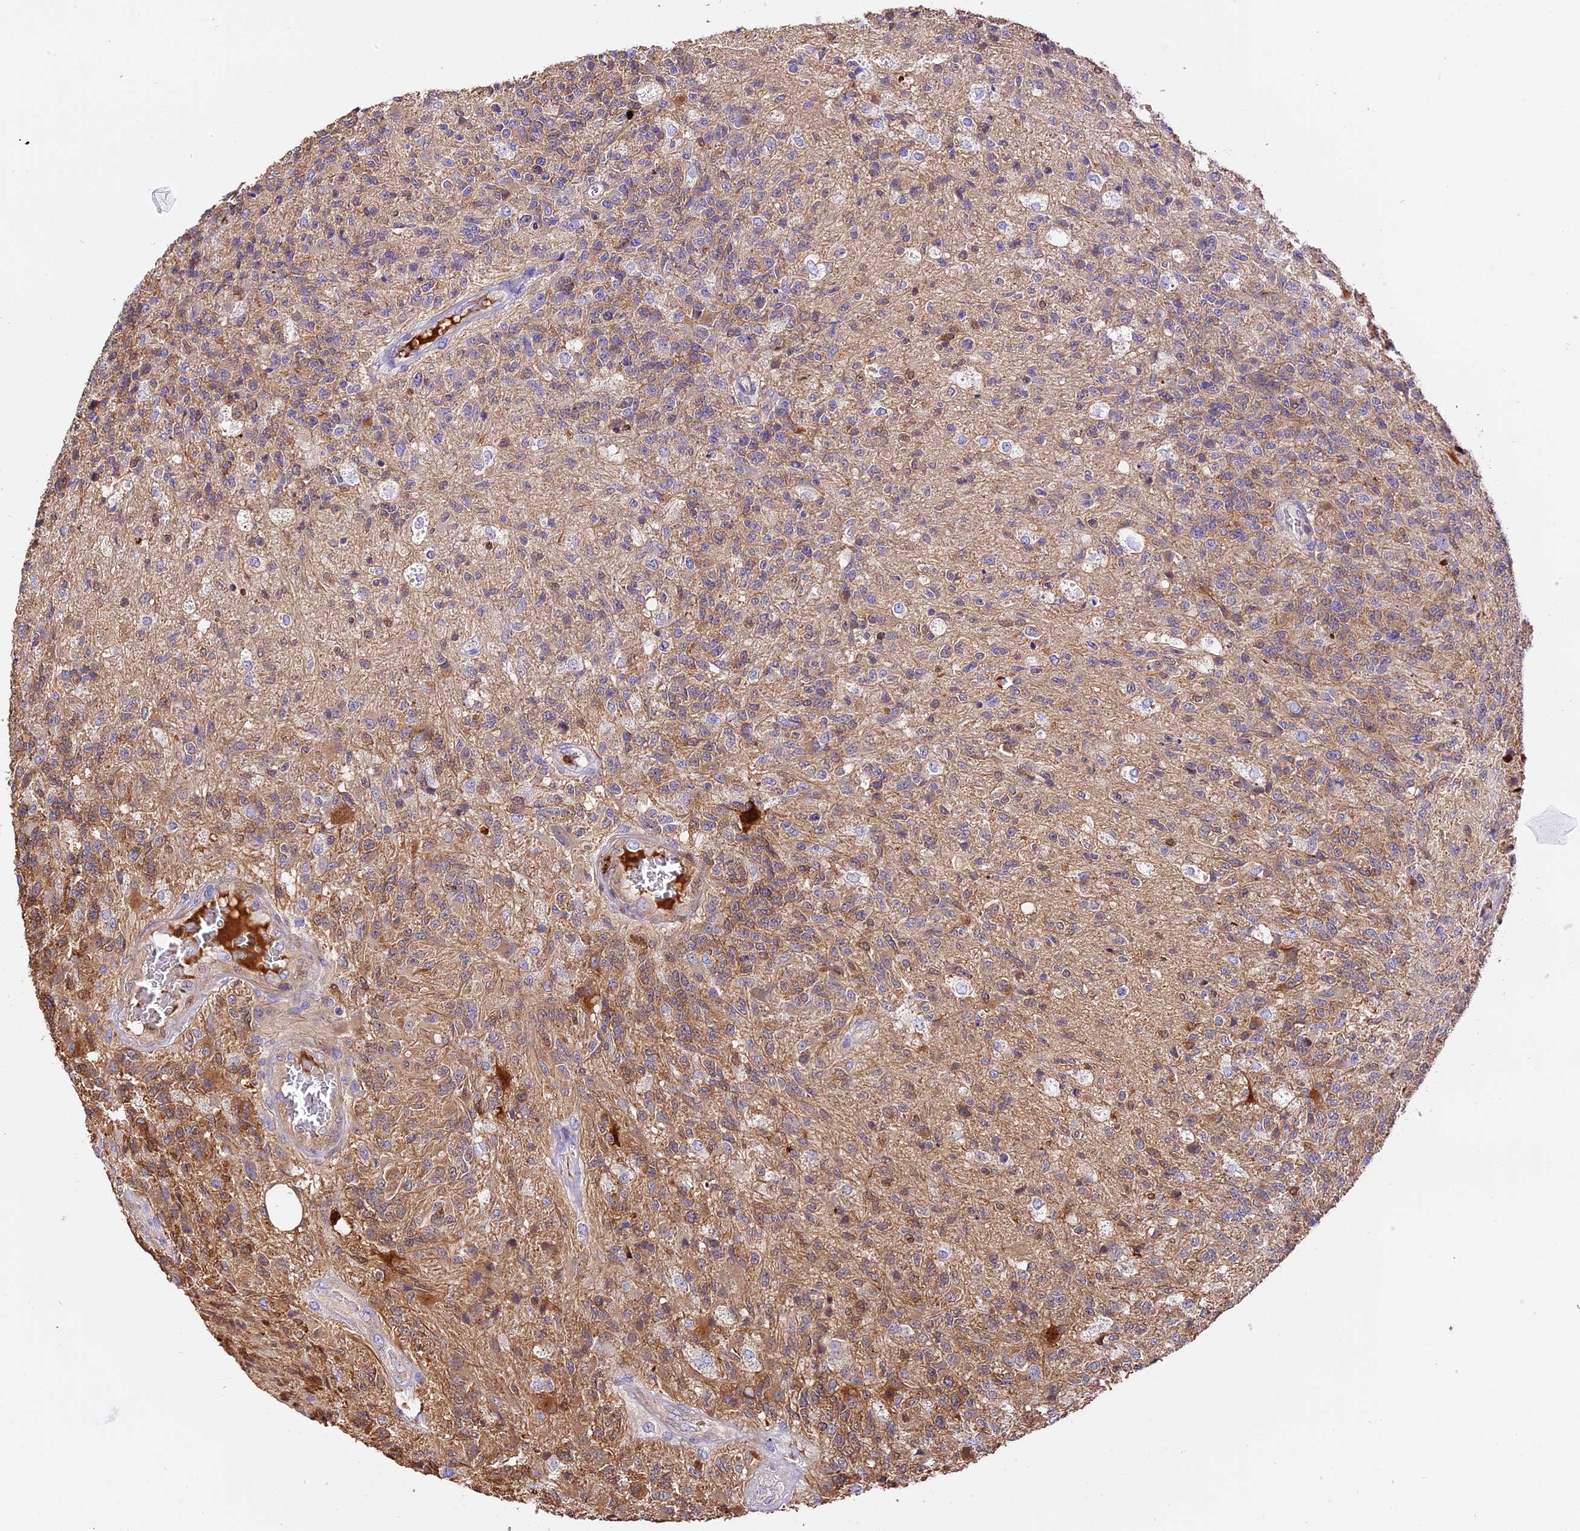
{"staining": {"intensity": "moderate", "quantity": "<25%", "location": "cytoplasmic/membranous"}, "tissue": "glioma", "cell_type": "Tumor cells", "image_type": "cancer", "snomed": [{"axis": "morphology", "description": "Glioma, malignant, High grade"}, {"axis": "topography", "description": "Brain"}], "caption": "Human glioma stained for a protein (brown) shows moderate cytoplasmic/membranous positive expression in about <25% of tumor cells.", "gene": "MAP3K7CL", "patient": {"sex": "male", "age": 56}}